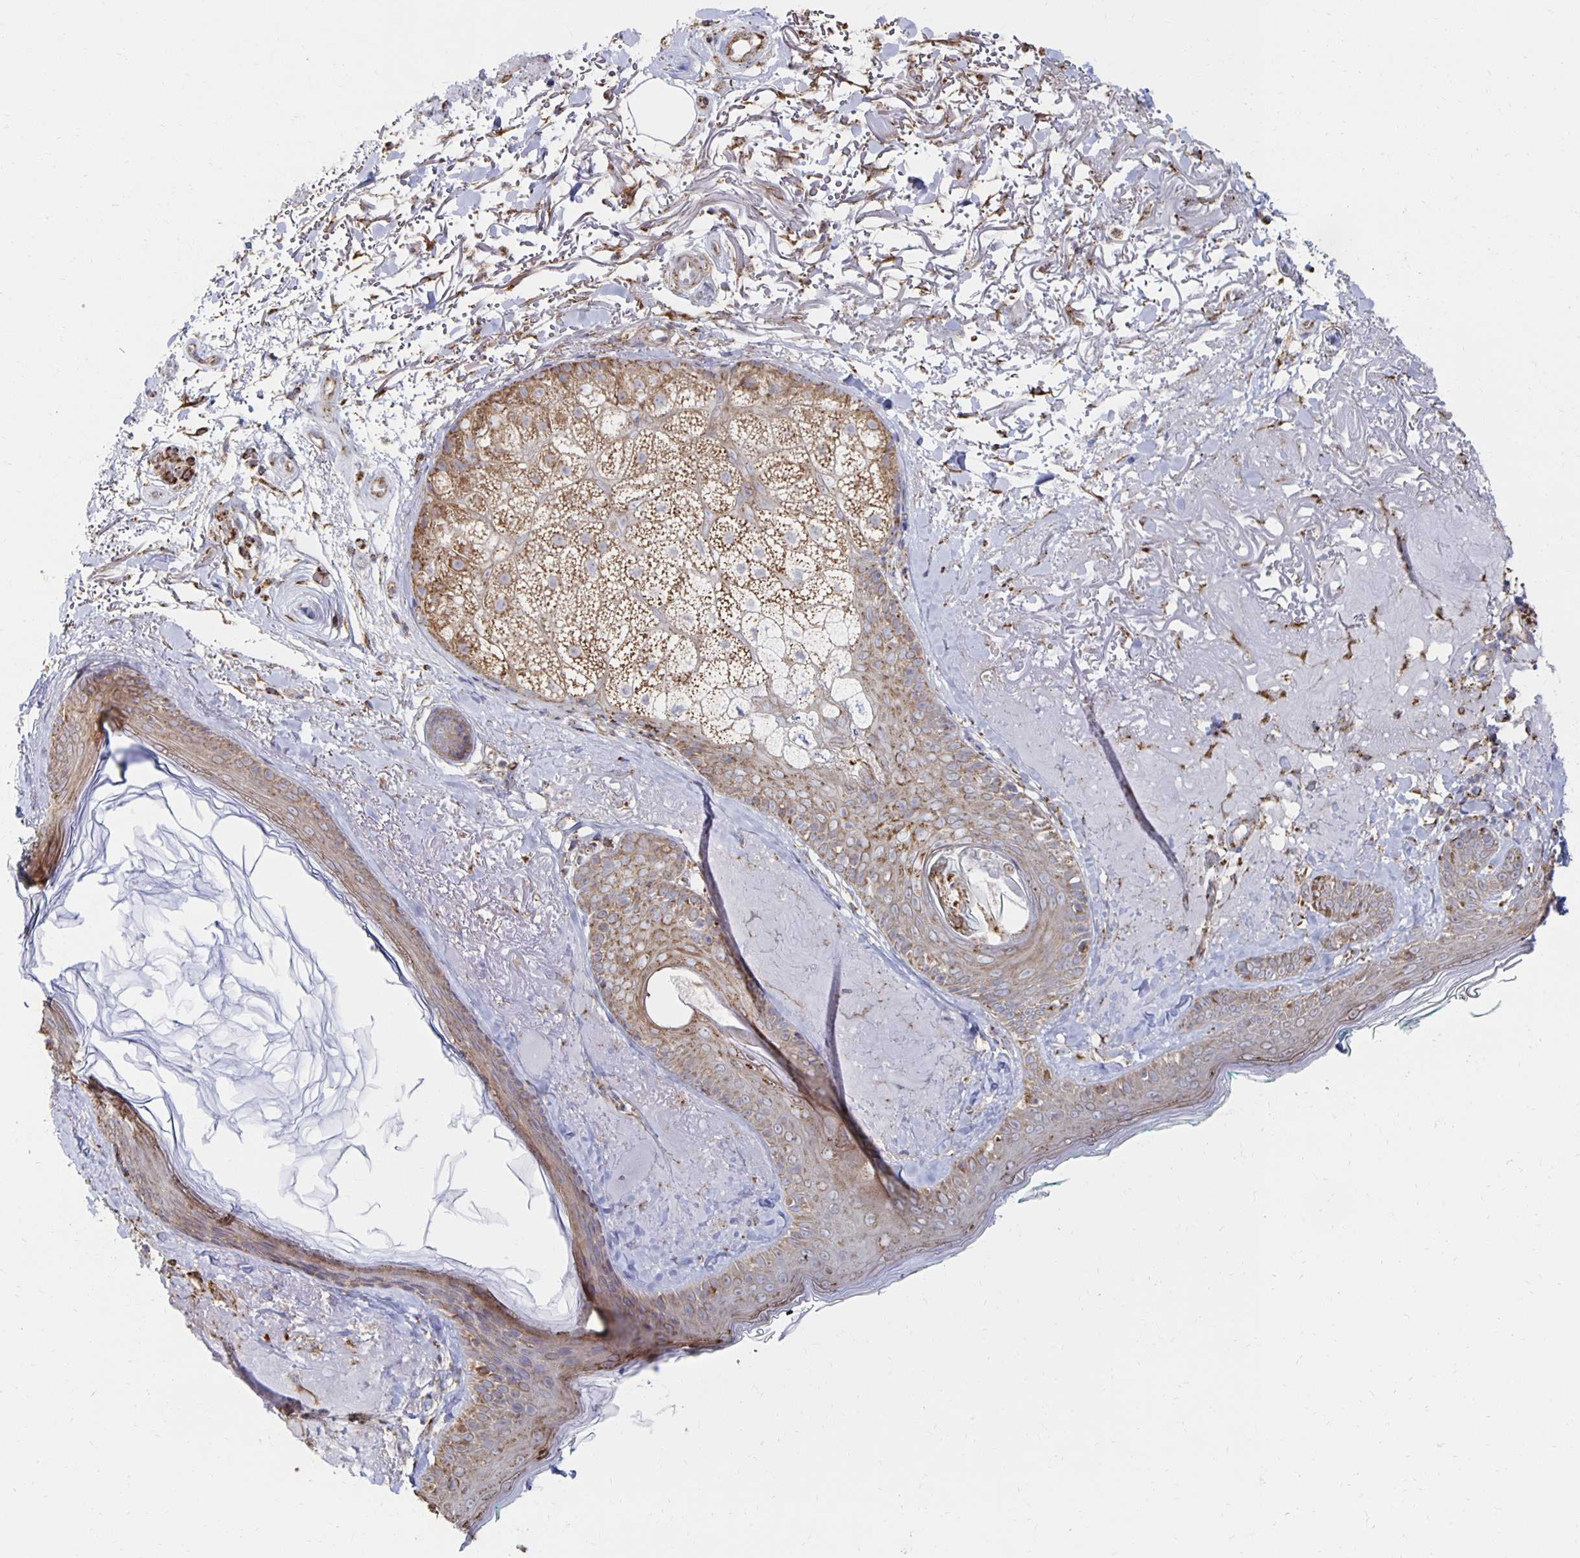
{"staining": {"intensity": "moderate", "quantity": "25%-75%", "location": "cytoplasmic/membranous"}, "tissue": "skin", "cell_type": "Fibroblasts", "image_type": "normal", "snomed": [{"axis": "morphology", "description": "Normal tissue, NOS"}, {"axis": "topography", "description": "Skin"}], "caption": "High-power microscopy captured an IHC histopathology image of normal skin, revealing moderate cytoplasmic/membranous positivity in approximately 25%-75% of fibroblasts. The staining is performed using DAB (3,3'-diaminobenzidine) brown chromogen to label protein expression. The nuclei are counter-stained blue using hematoxylin.", "gene": "NKX2", "patient": {"sex": "male", "age": 73}}